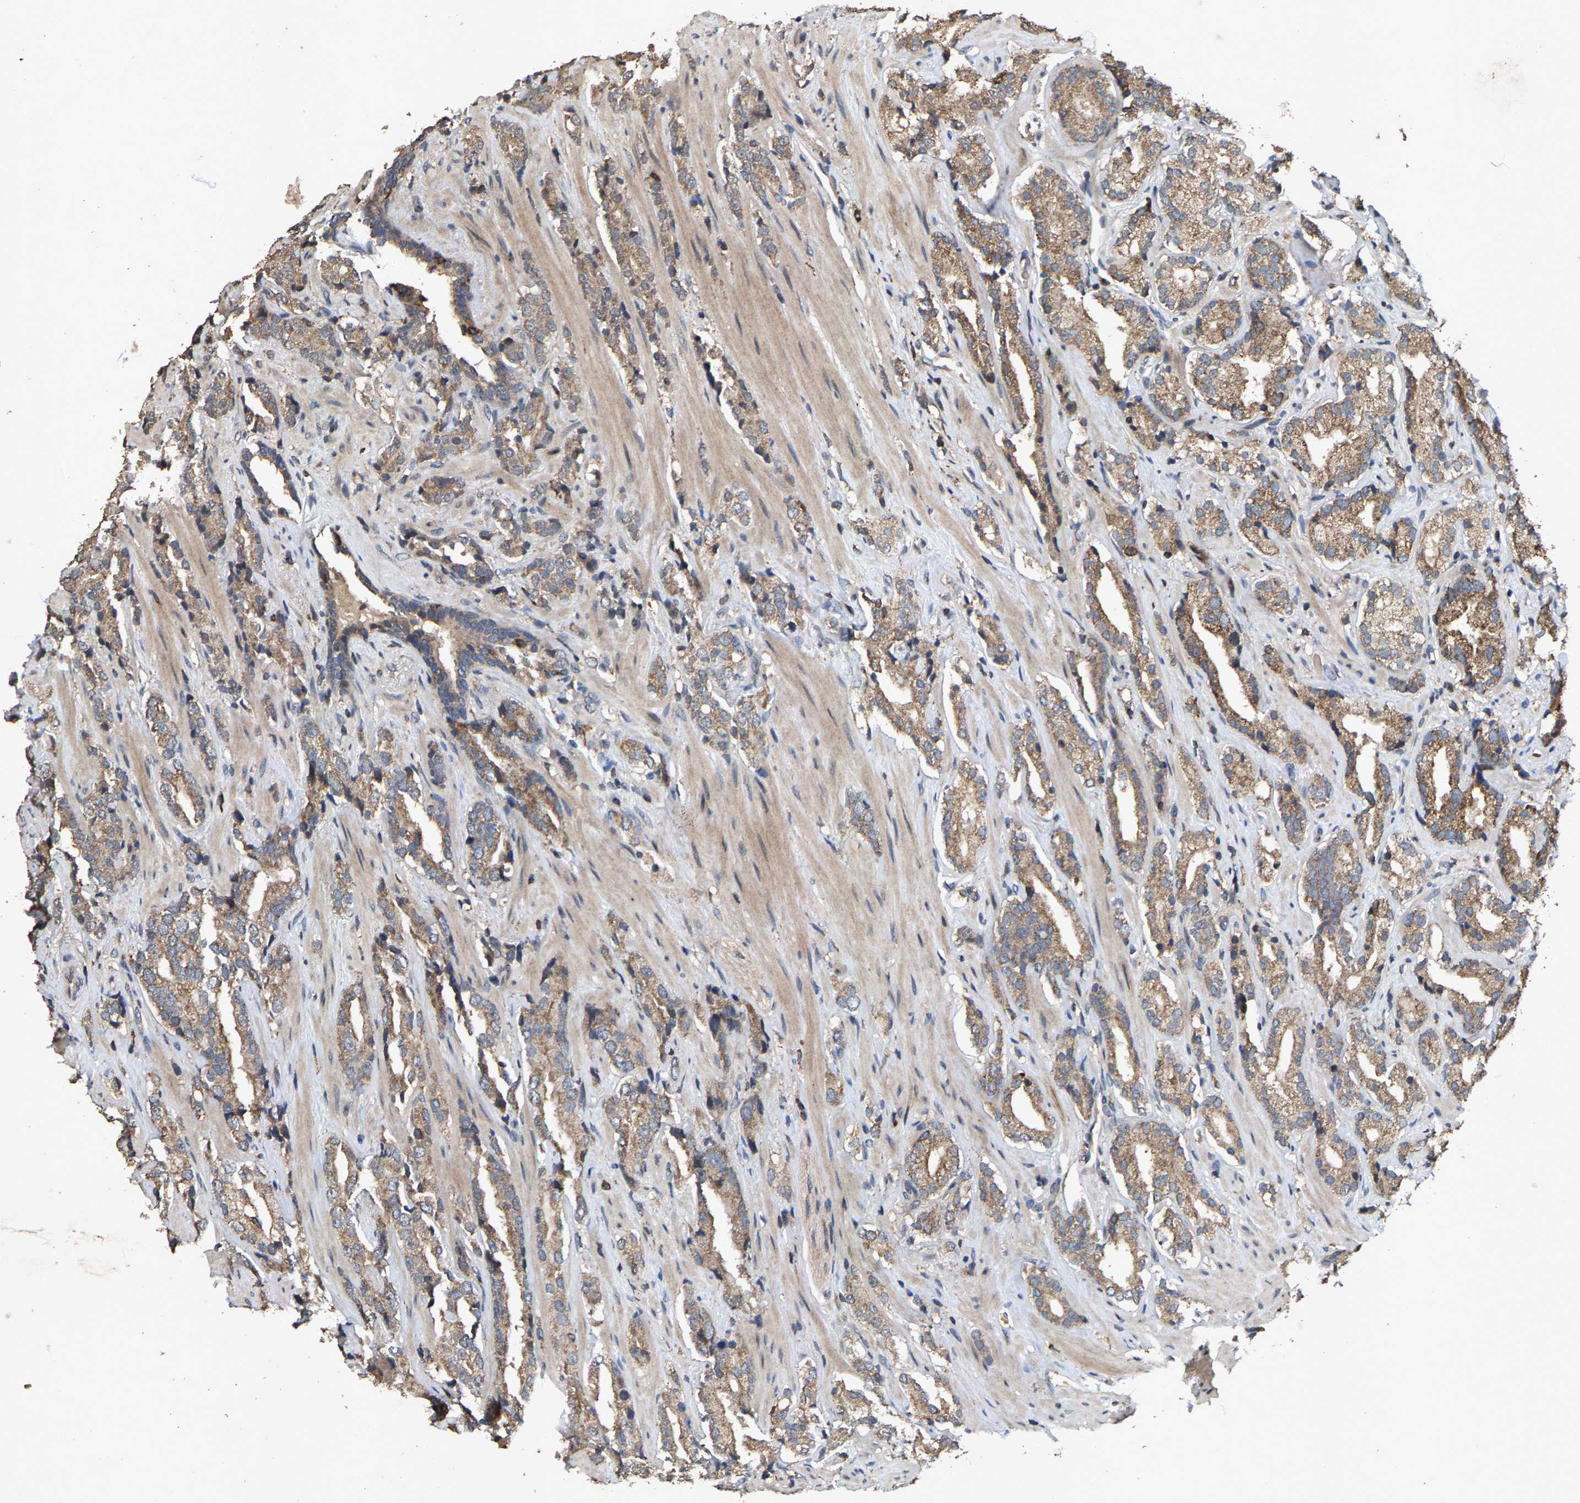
{"staining": {"intensity": "moderate", "quantity": ">75%", "location": "cytoplasmic/membranous"}, "tissue": "prostate cancer", "cell_type": "Tumor cells", "image_type": "cancer", "snomed": [{"axis": "morphology", "description": "Adenocarcinoma, High grade"}, {"axis": "topography", "description": "Prostate"}], "caption": "Approximately >75% of tumor cells in adenocarcinoma (high-grade) (prostate) exhibit moderate cytoplasmic/membranous protein expression as visualized by brown immunohistochemical staining.", "gene": "TDRKH", "patient": {"sex": "male", "age": 71}}